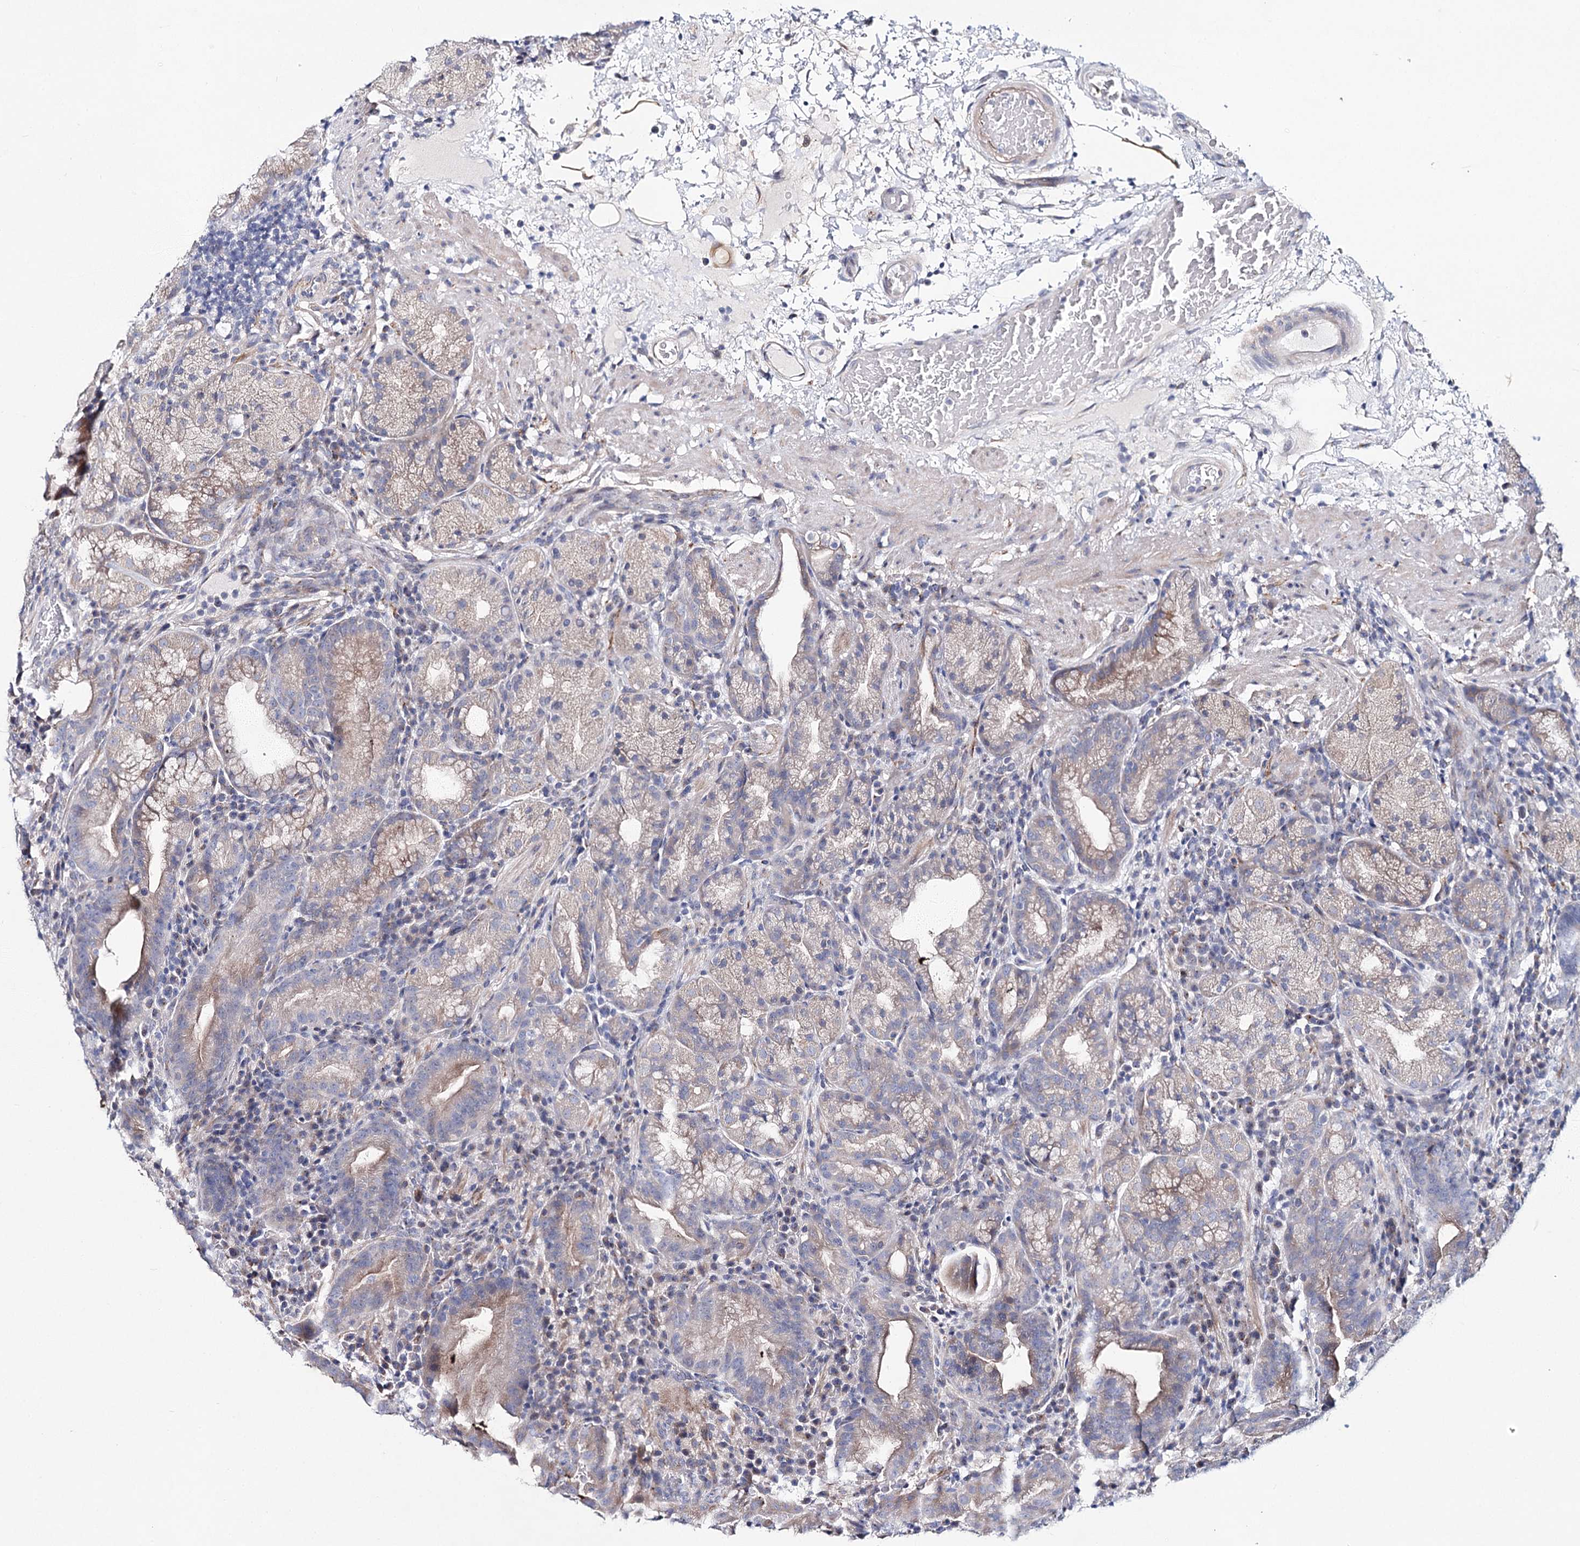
{"staining": {"intensity": "weak", "quantity": "25%-75%", "location": "cytoplasmic/membranous"}, "tissue": "stomach", "cell_type": "Glandular cells", "image_type": "normal", "snomed": [{"axis": "morphology", "description": "Normal tissue, NOS"}, {"axis": "morphology", "description": "Inflammation, NOS"}, {"axis": "topography", "description": "Stomach"}], "caption": "Protein staining by IHC reveals weak cytoplasmic/membranous staining in approximately 25%-75% of glandular cells in benign stomach. (IHC, brightfield microscopy, high magnification).", "gene": "TEX12", "patient": {"sex": "male", "age": 79}}